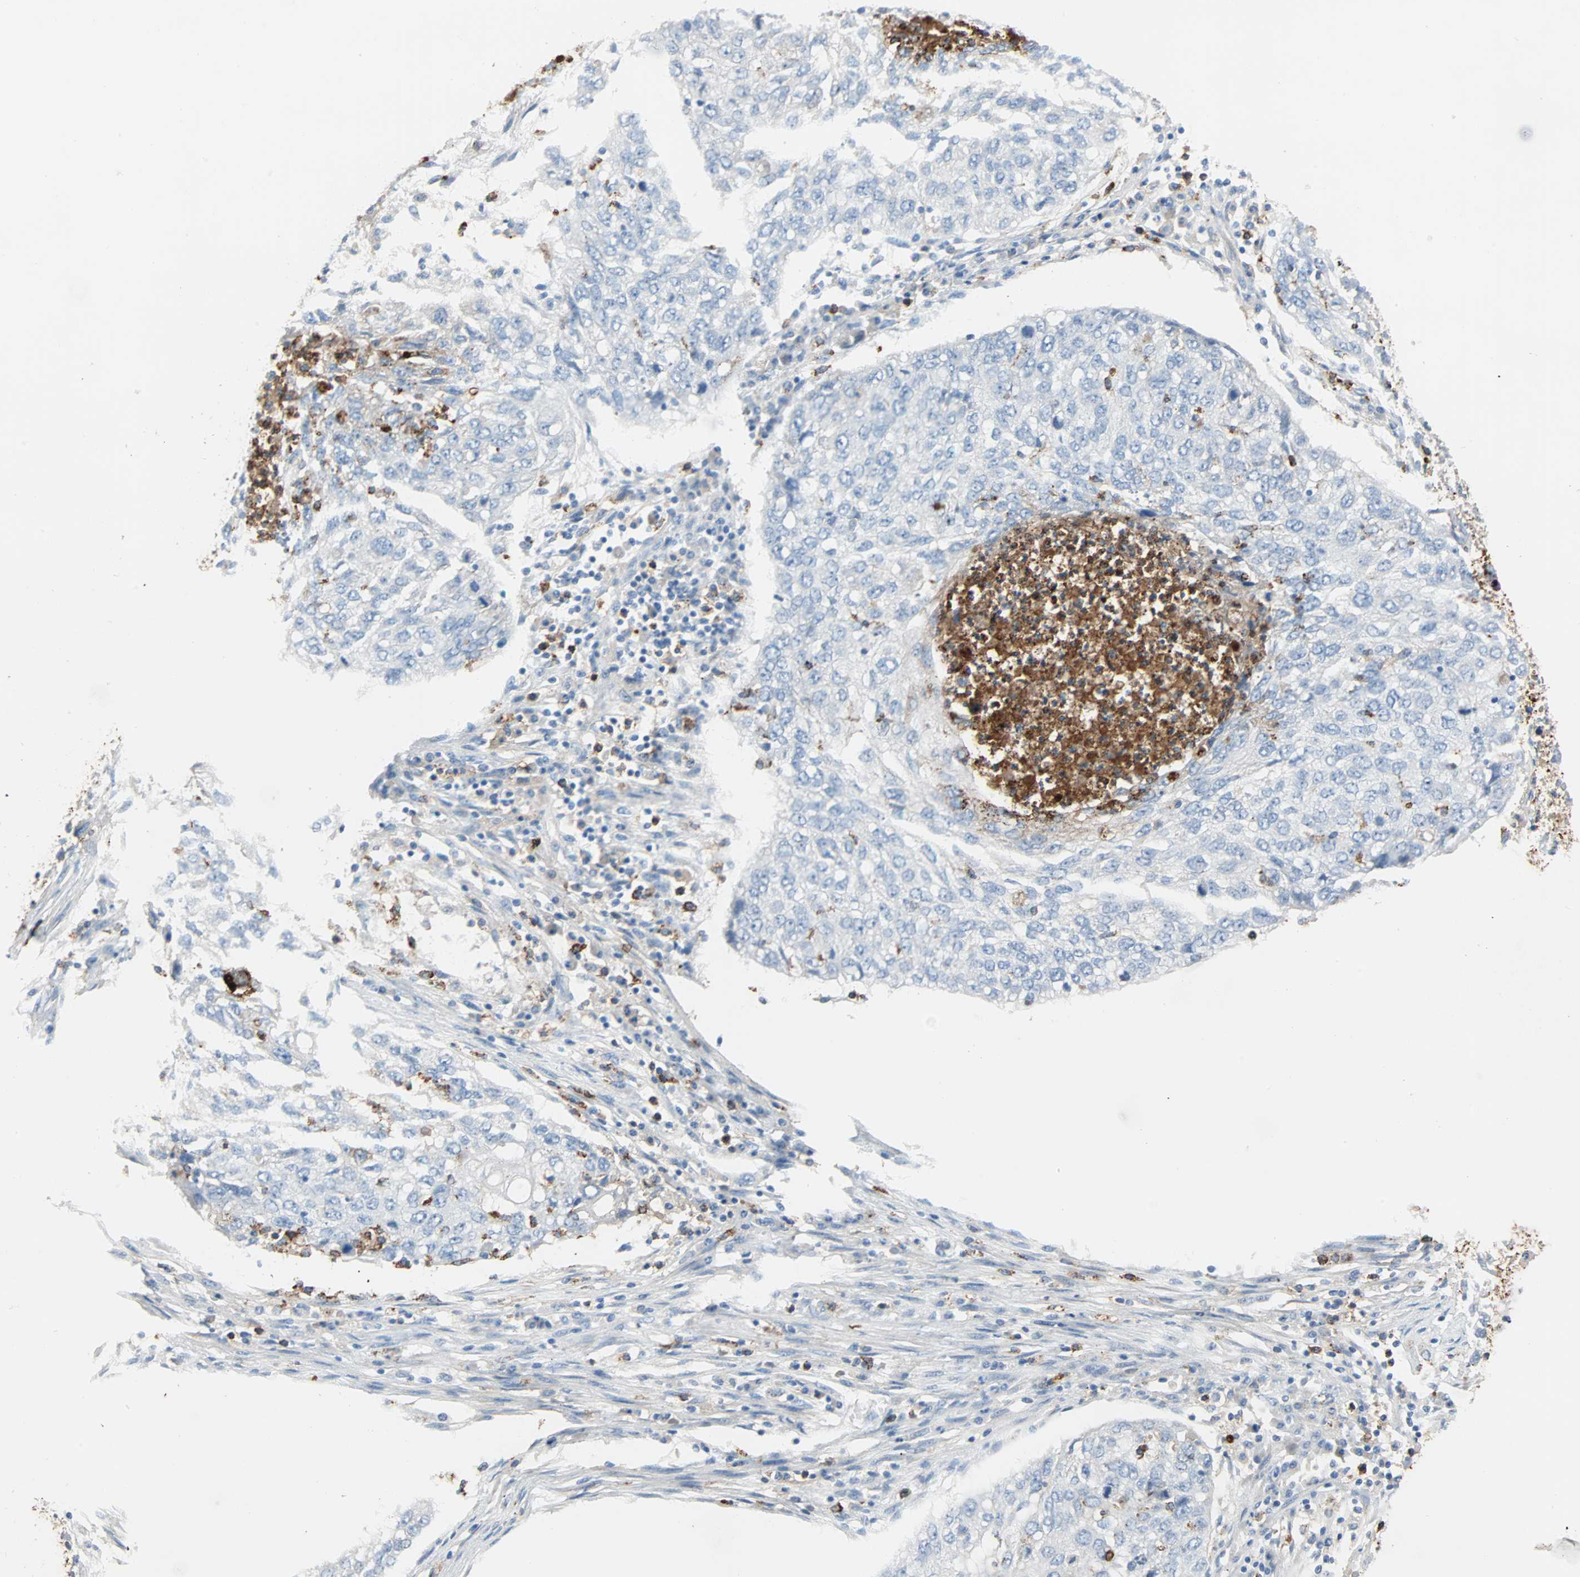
{"staining": {"intensity": "negative", "quantity": "none", "location": "none"}, "tissue": "lung cancer", "cell_type": "Tumor cells", "image_type": "cancer", "snomed": [{"axis": "morphology", "description": "Squamous cell carcinoma, NOS"}, {"axis": "topography", "description": "Lung"}], "caption": "Immunohistochemistry micrograph of neoplastic tissue: squamous cell carcinoma (lung) stained with DAB (3,3'-diaminobenzidine) exhibits no significant protein staining in tumor cells.", "gene": "CLEC4A", "patient": {"sex": "female", "age": 63}}